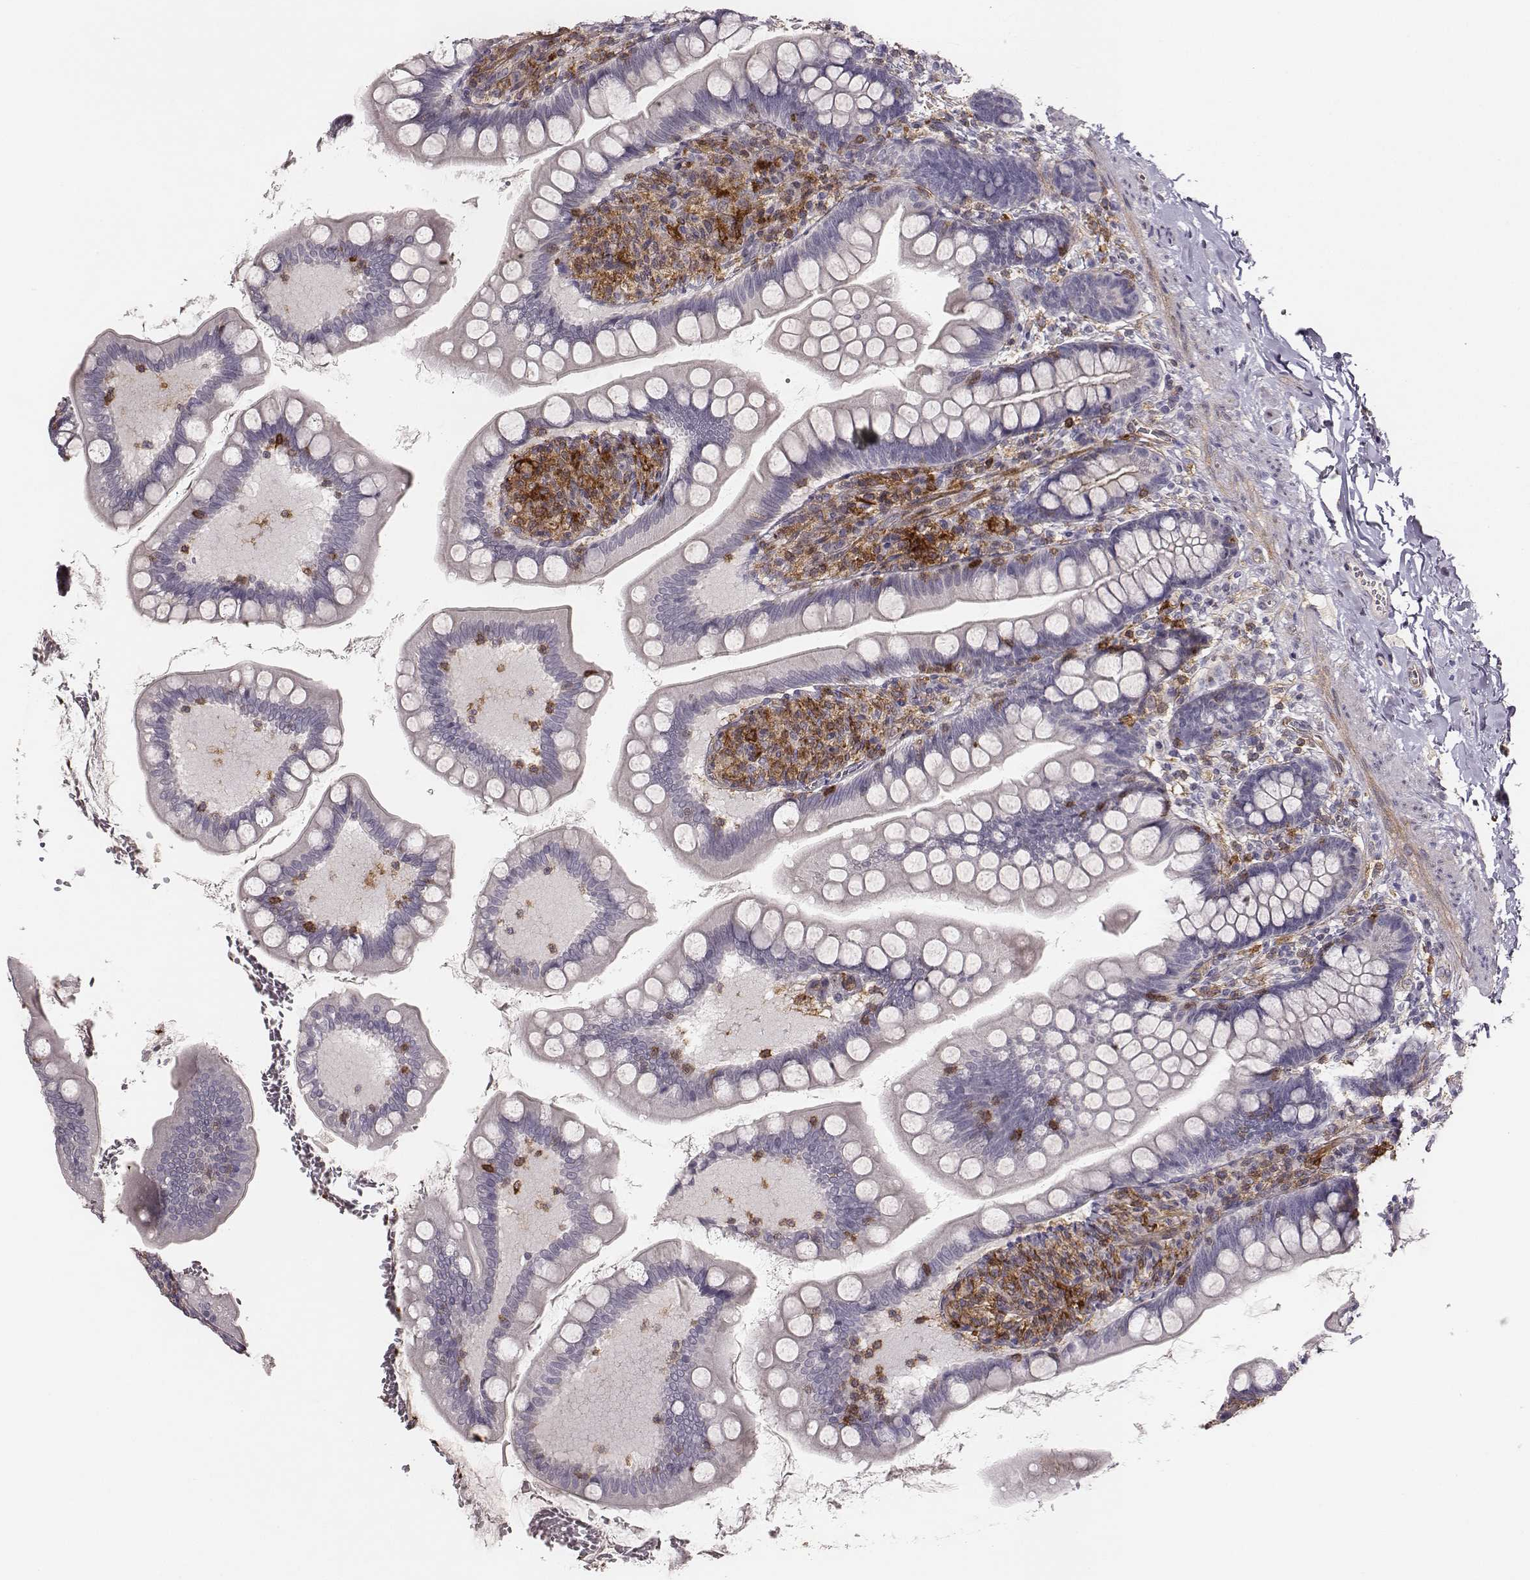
{"staining": {"intensity": "negative", "quantity": "none", "location": "none"}, "tissue": "small intestine", "cell_type": "Glandular cells", "image_type": "normal", "snomed": [{"axis": "morphology", "description": "Normal tissue, NOS"}, {"axis": "topography", "description": "Small intestine"}], "caption": "This micrograph is of normal small intestine stained with immunohistochemistry to label a protein in brown with the nuclei are counter-stained blue. There is no positivity in glandular cells.", "gene": "ZYX", "patient": {"sex": "female", "age": 56}}